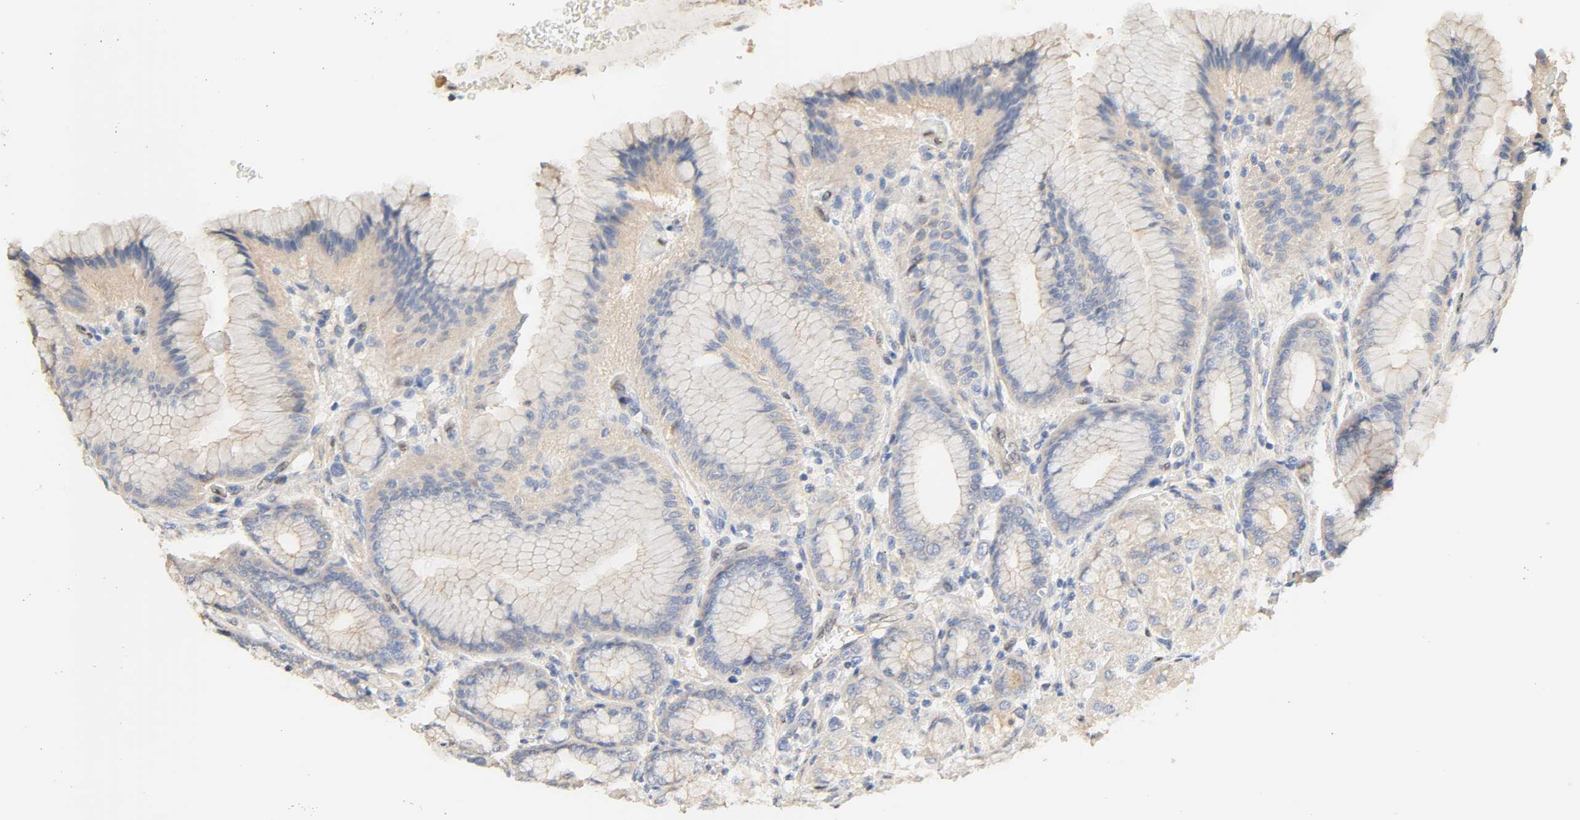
{"staining": {"intensity": "moderate", "quantity": "25%-75%", "location": "cytoplasmic/membranous"}, "tissue": "stomach", "cell_type": "Glandular cells", "image_type": "normal", "snomed": [{"axis": "morphology", "description": "Normal tissue, NOS"}, {"axis": "morphology", "description": "Adenocarcinoma, NOS"}, {"axis": "topography", "description": "Stomach"}, {"axis": "topography", "description": "Stomach, lower"}], "caption": "Glandular cells exhibit moderate cytoplasmic/membranous positivity in approximately 25%-75% of cells in benign stomach. (Stains: DAB (3,3'-diaminobenzidine) in brown, nuclei in blue, Microscopy: brightfield microscopy at high magnification).", "gene": "BORCS8", "patient": {"sex": "female", "age": 65}}